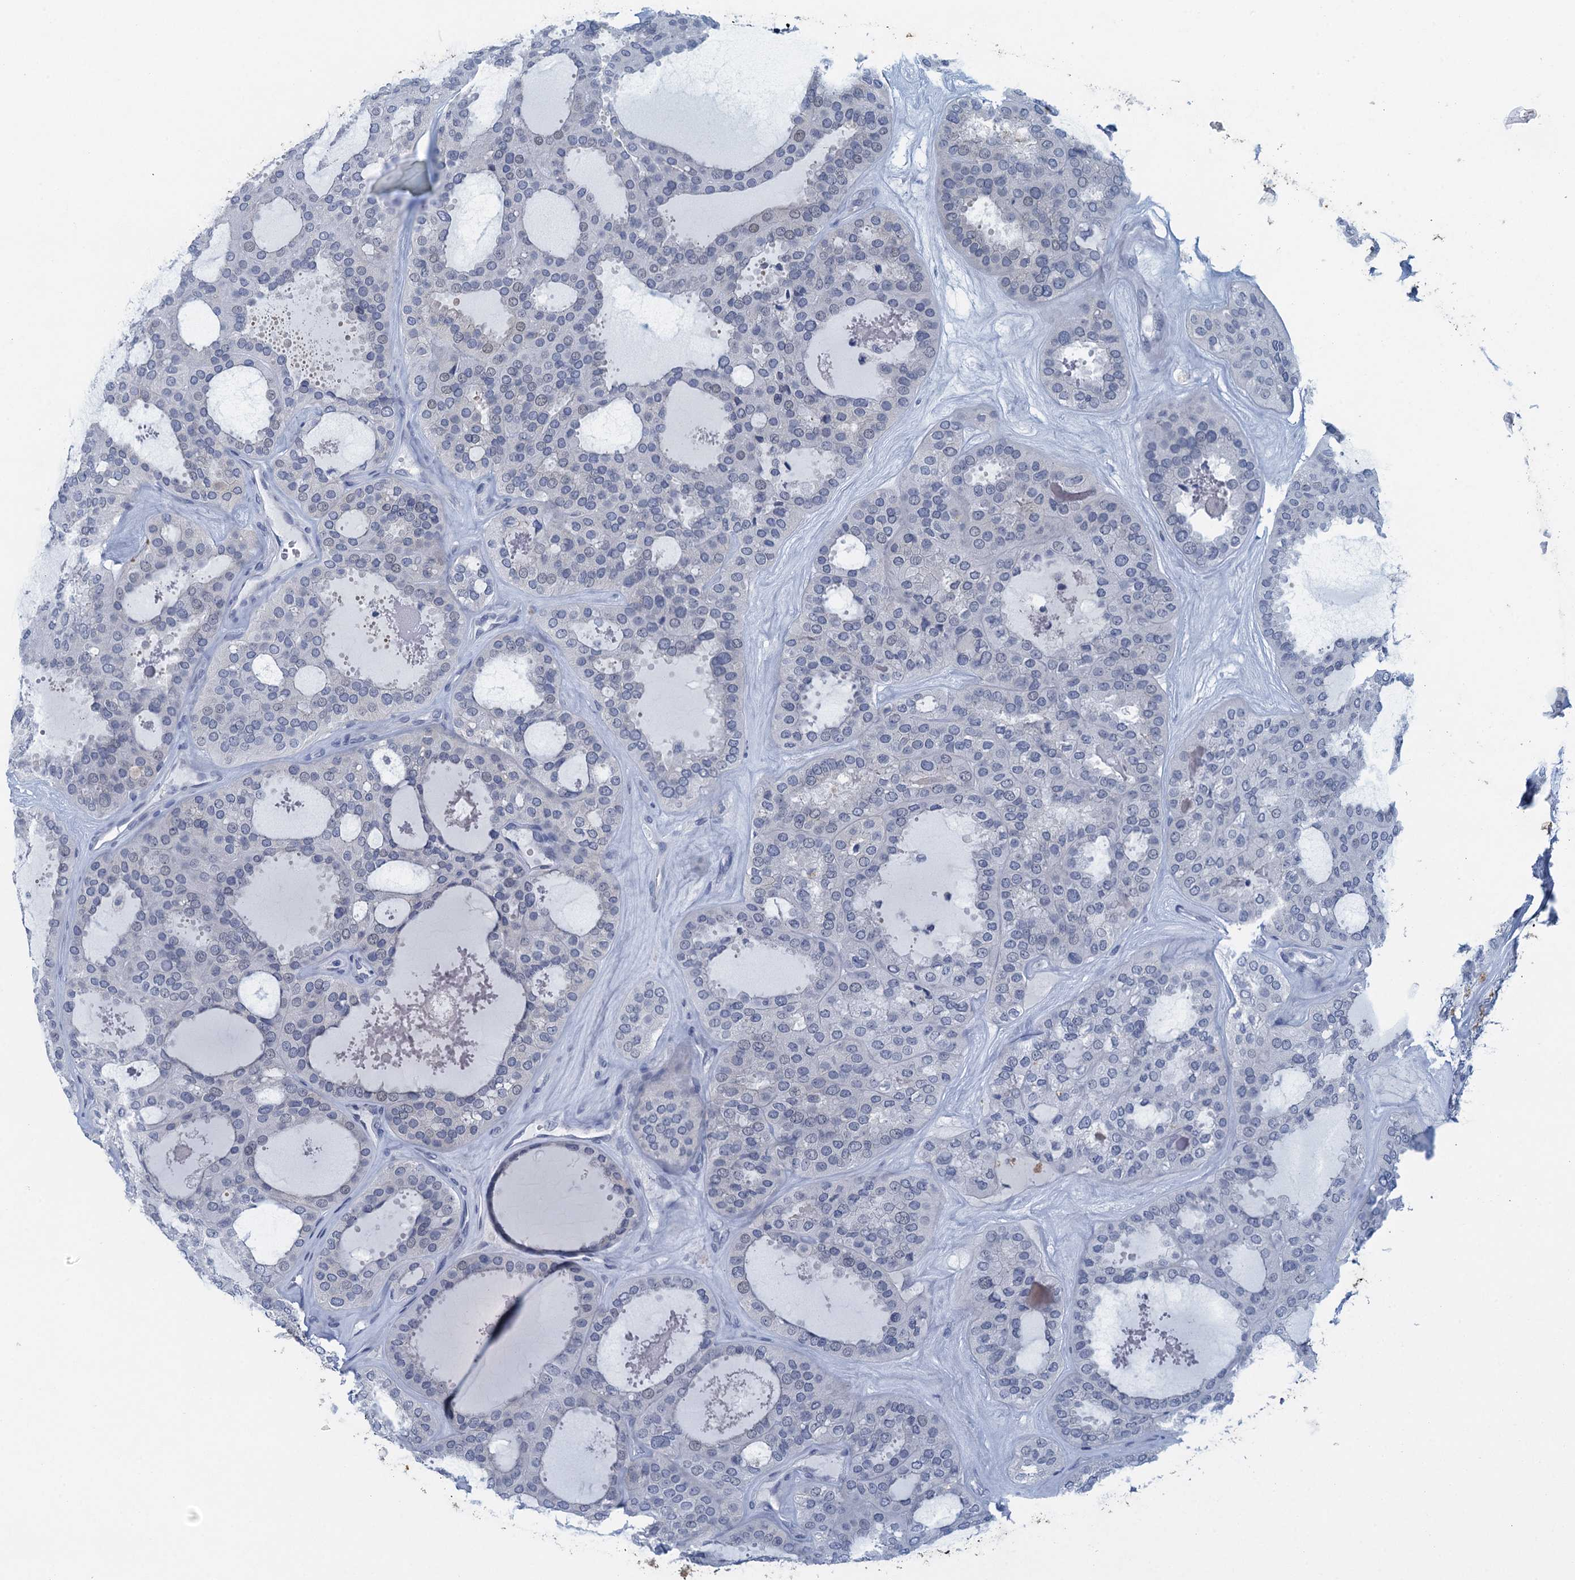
{"staining": {"intensity": "negative", "quantity": "none", "location": "none"}, "tissue": "thyroid cancer", "cell_type": "Tumor cells", "image_type": "cancer", "snomed": [{"axis": "morphology", "description": "Follicular adenoma carcinoma, NOS"}, {"axis": "topography", "description": "Thyroid gland"}], "caption": "A histopathology image of human thyroid cancer (follicular adenoma carcinoma) is negative for staining in tumor cells.", "gene": "ENSG00000131152", "patient": {"sex": "male", "age": 75}}